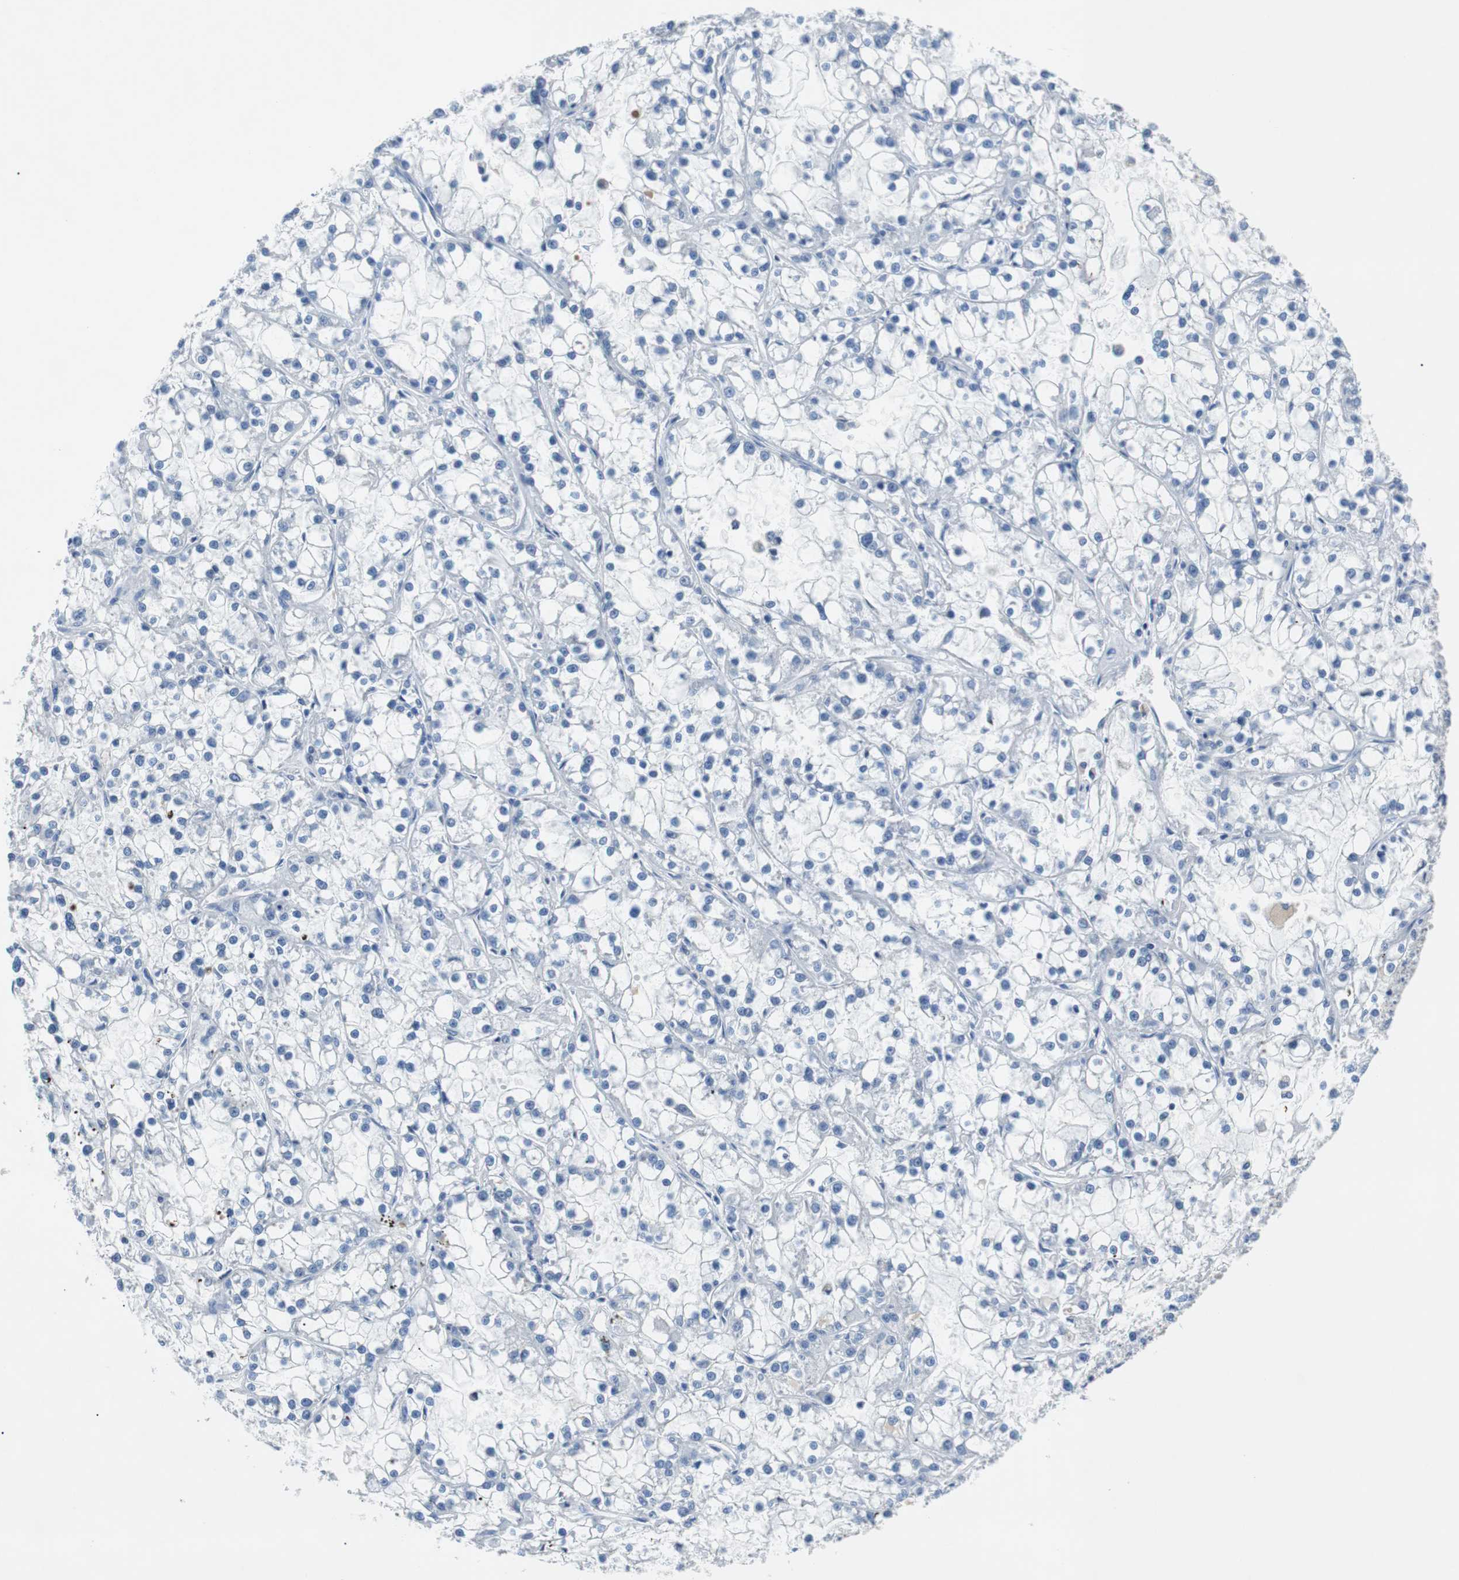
{"staining": {"intensity": "negative", "quantity": "none", "location": "none"}, "tissue": "renal cancer", "cell_type": "Tumor cells", "image_type": "cancer", "snomed": [{"axis": "morphology", "description": "Adenocarcinoma, NOS"}, {"axis": "topography", "description": "Kidney"}], "caption": "There is no significant staining in tumor cells of renal cancer (adenocarcinoma).", "gene": "EEF2K", "patient": {"sex": "female", "age": 52}}